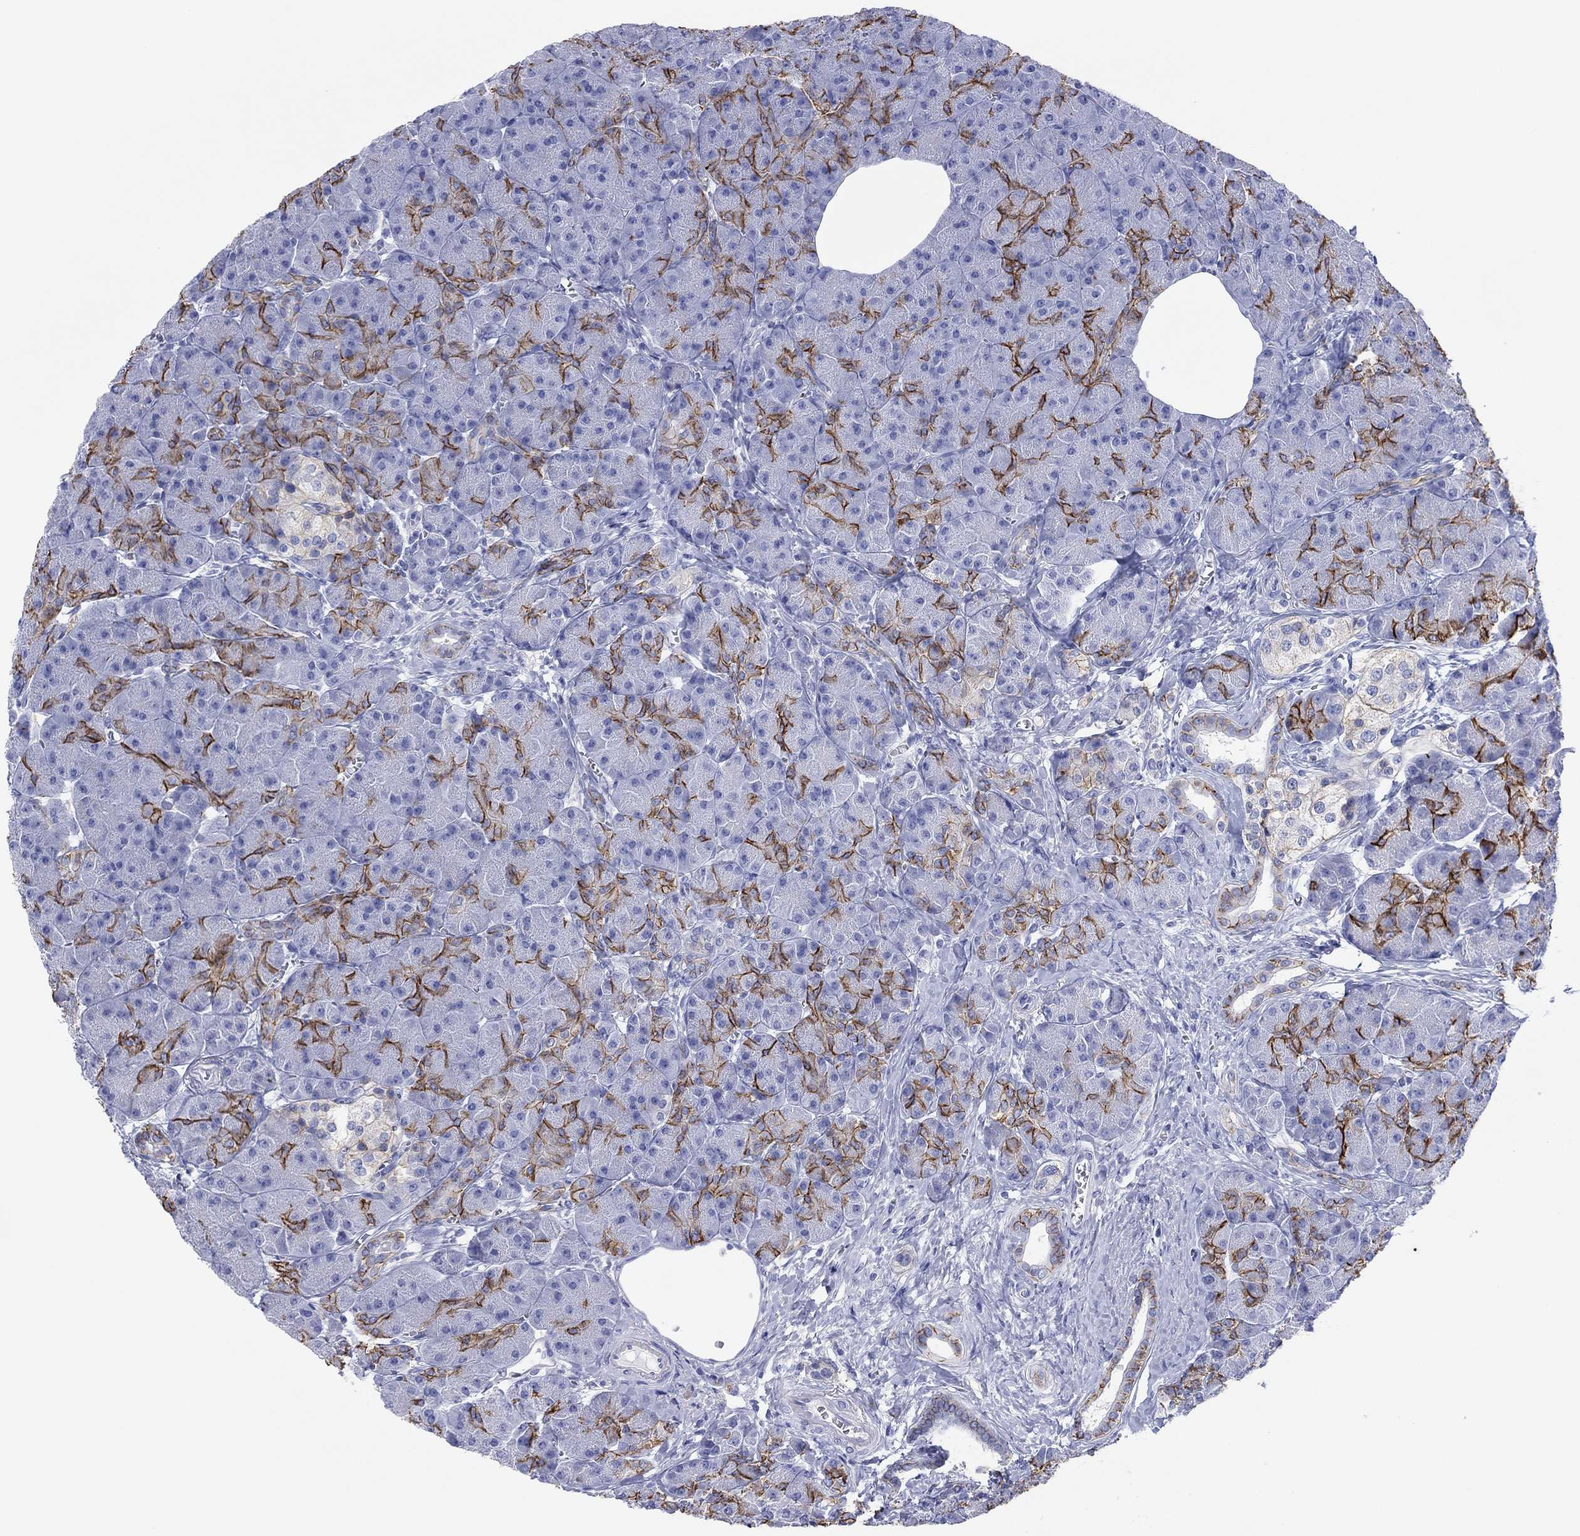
{"staining": {"intensity": "strong", "quantity": "<25%", "location": "cytoplasmic/membranous"}, "tissue": "pancreas", "cell_type": "Exocrine glandular cells", "image_type": "normal", "snomed": [{"axis": "morphology", "description": "Normal tissue, NOS"}, {"axis": "topography", "description": "Pancreas"}], "caption": "Pancreas stained with DAB IHC exhibits medium levels of strong cytoplasmic/membranous expression in approximately <25% of exocrine glandular cells.", "gene": "ATP1B1", "patient": {"sex": "male", "age": 61}}